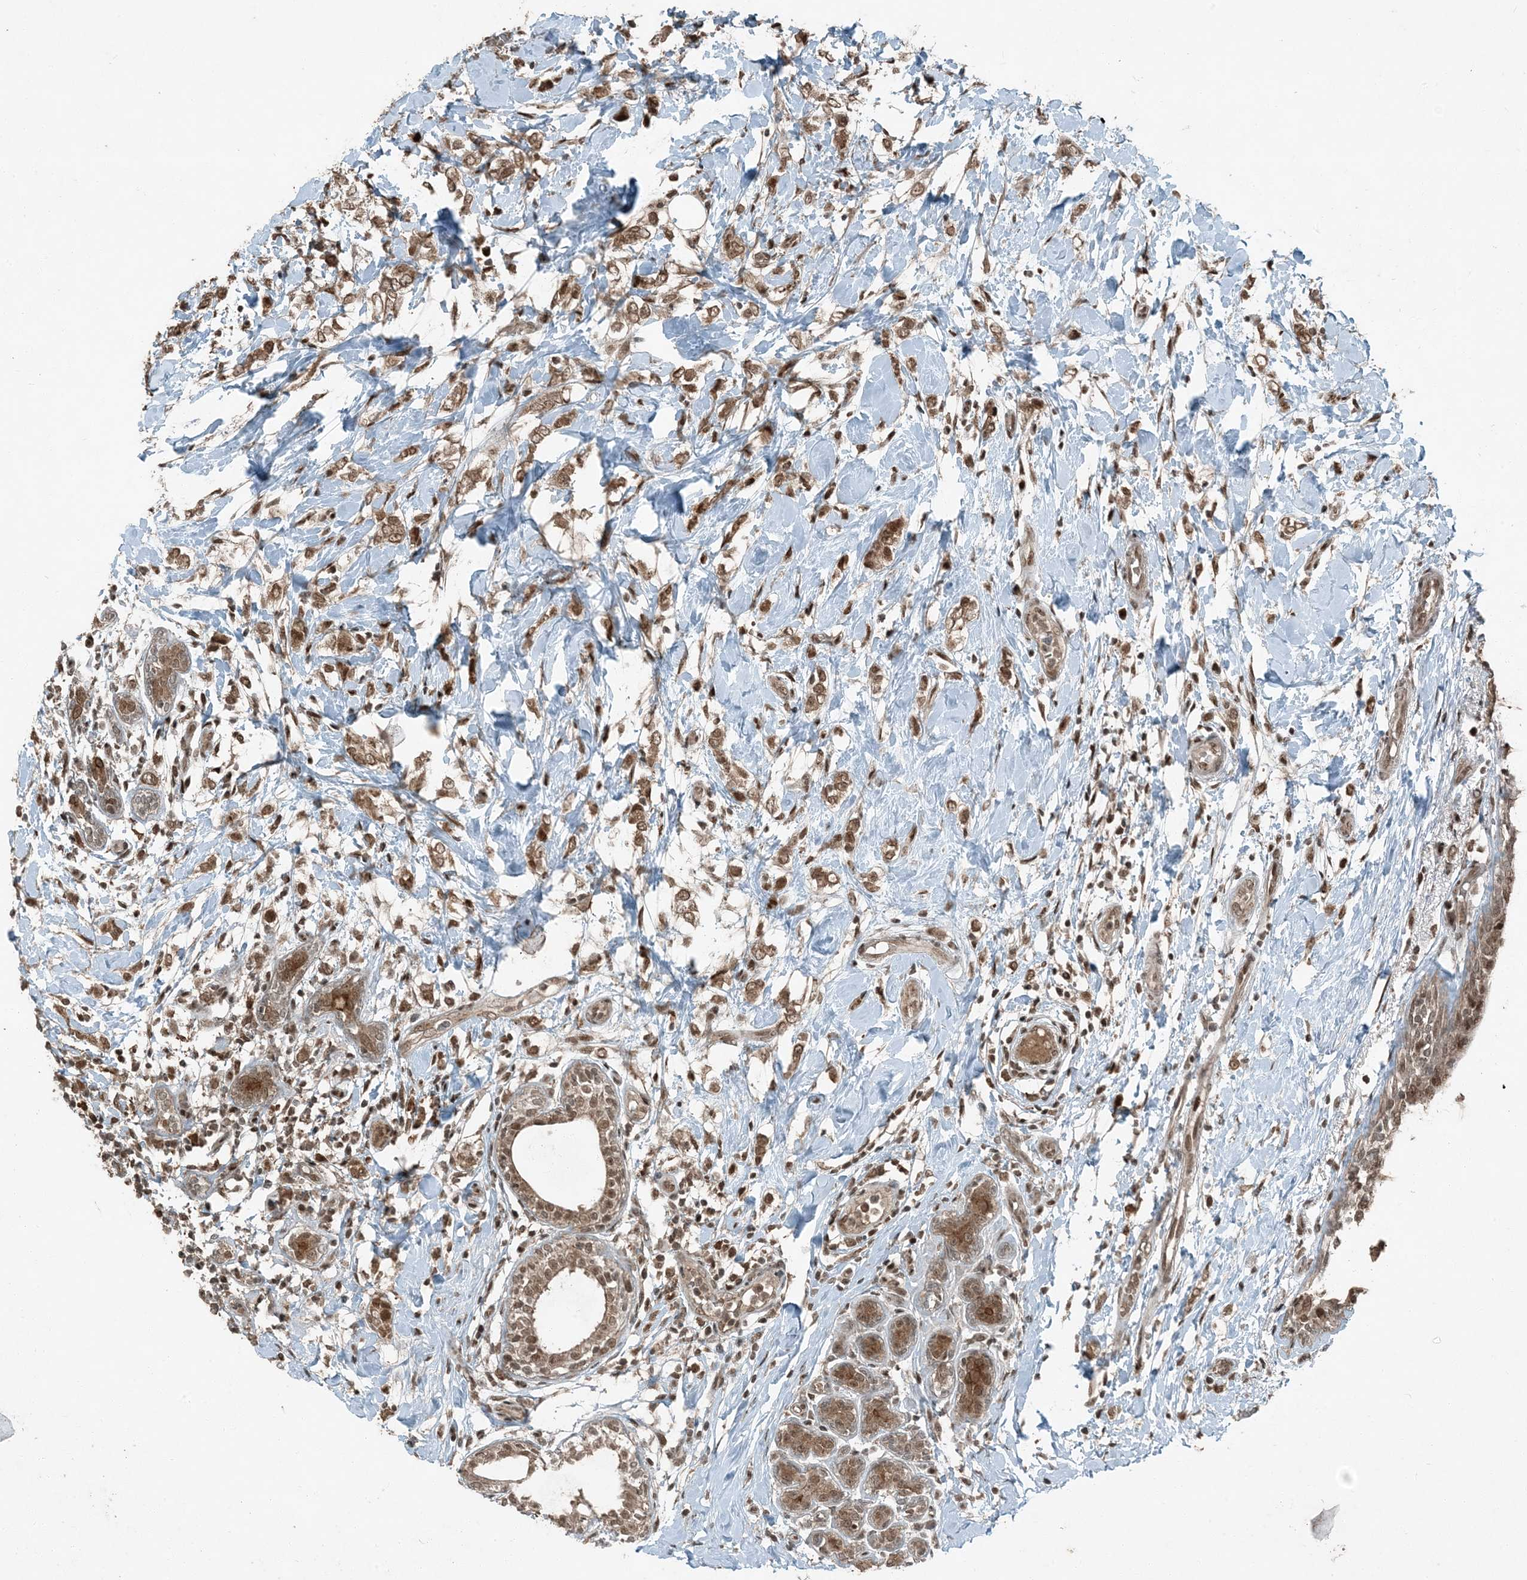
{"staining": {"intensity": "moderate", "quantity": ">75%", "location": "cytoplasmic/membranous,nuclear"}, "tissue": "breast cancer", "cell_type": "Tumor cells", "image_type": "cancer", "snomed": [{"axis": "morphology", "description": "Normal tissue, NOS"}, {"axis": "morphology", "description": "Lobular carcinoma"}, {"axis": "topography", "description": "Breast"}], "caption": "IHC staining of breast cancer, which exhibits medium levels of moderate cytoplasmic/membranous and nuclear staining in about >75% of tumor cells indicating moderate cytoplasmic/membranous and nuclear protein expression. The staining was performed using DAB (3,3'-diaminobenzidine) (brown) for protein detection and nuclei were counterstained in hematoxylin (blue).", "gene": "TRAPPC12", "patient": {"sex": "female", "age": 47}}